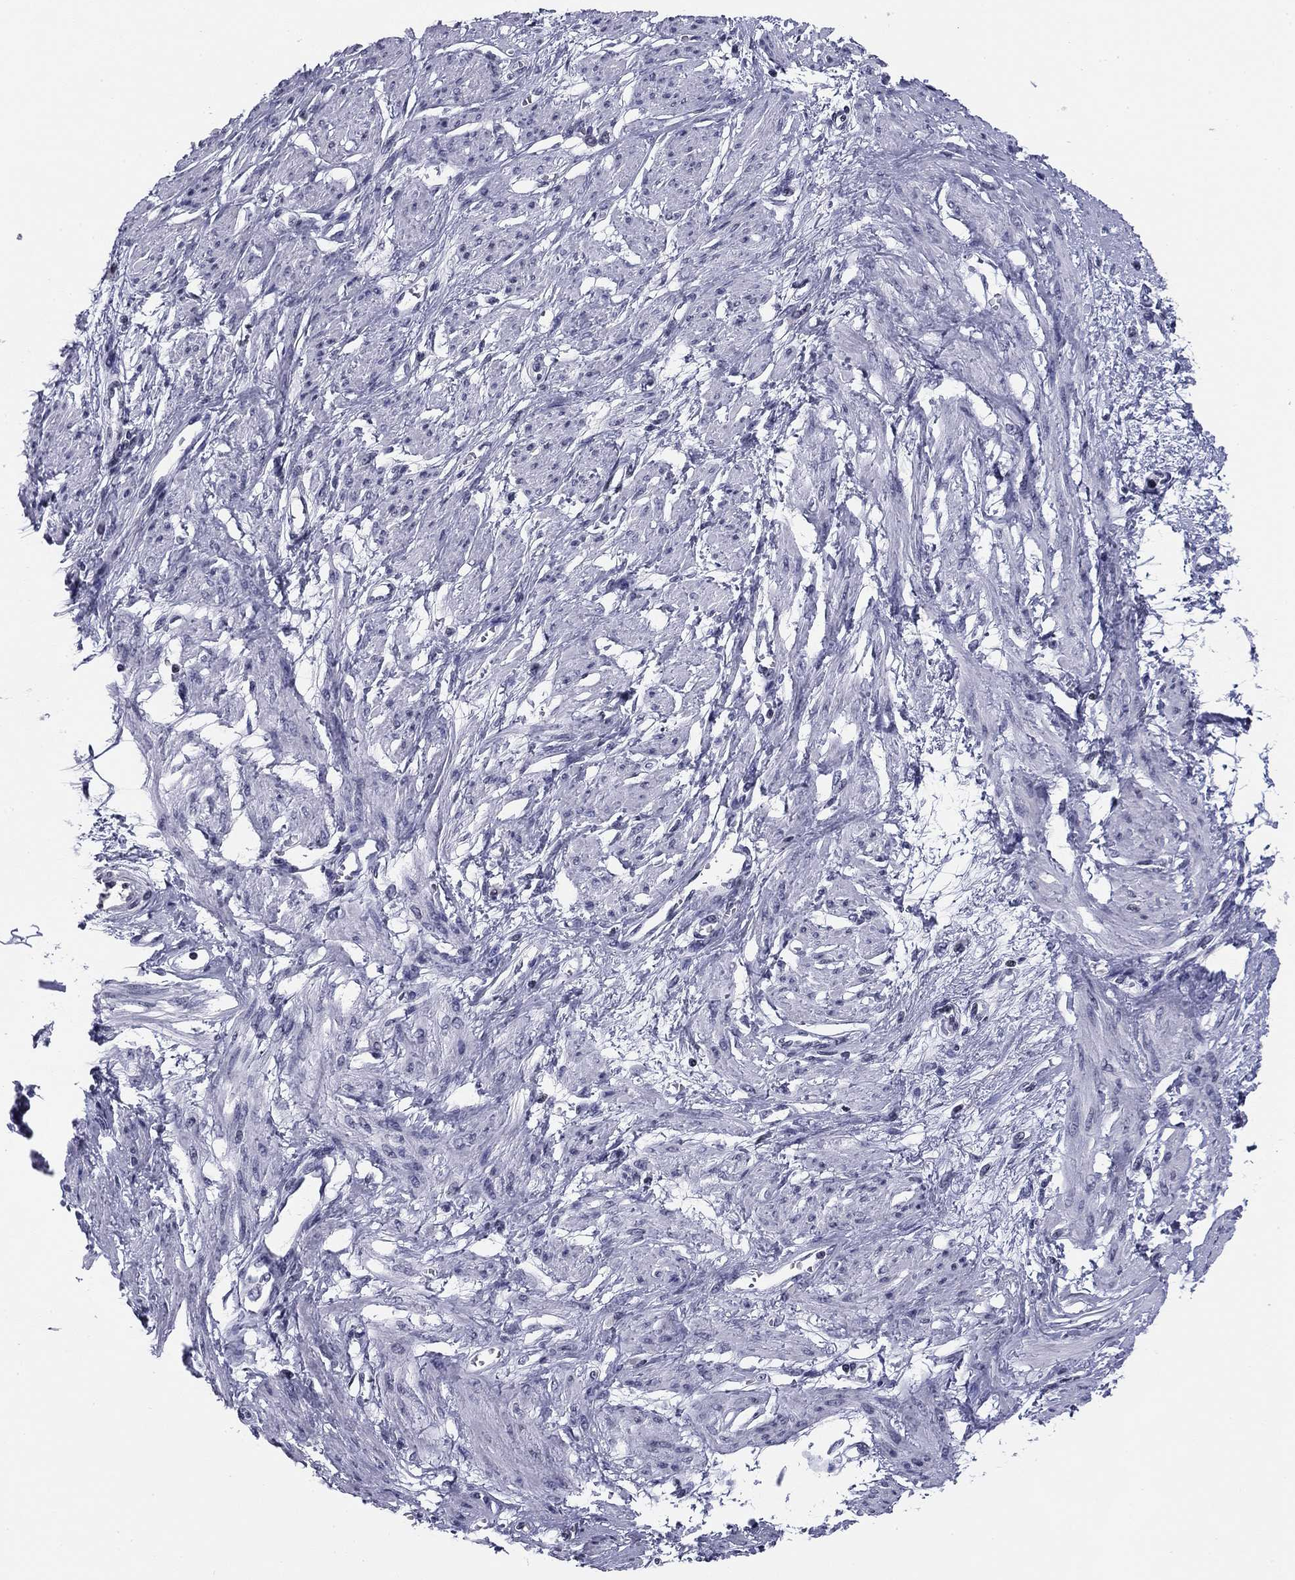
{"staining": {"intensity": "negative", "quantity": "none", "location": "none"}, "tissue": "smooth muscle", "cell_type": "Smooth muscle cells", "image_type": "normal", "snomed": [{"axis": "morphology", "description": "Normal tissue, NOS"}, {"axis": "topography", "description": "Smooth muscle"}, {"axis": "topography", "description": "Uterus"}], "caption": "A high-resolution micrograph shows IHC staining of normal smooth muscle, which reveals no significant positivity in smooth muscle cells.", "gene": "CCDC144A", "patient": {"sex": "female", "age": 39}}